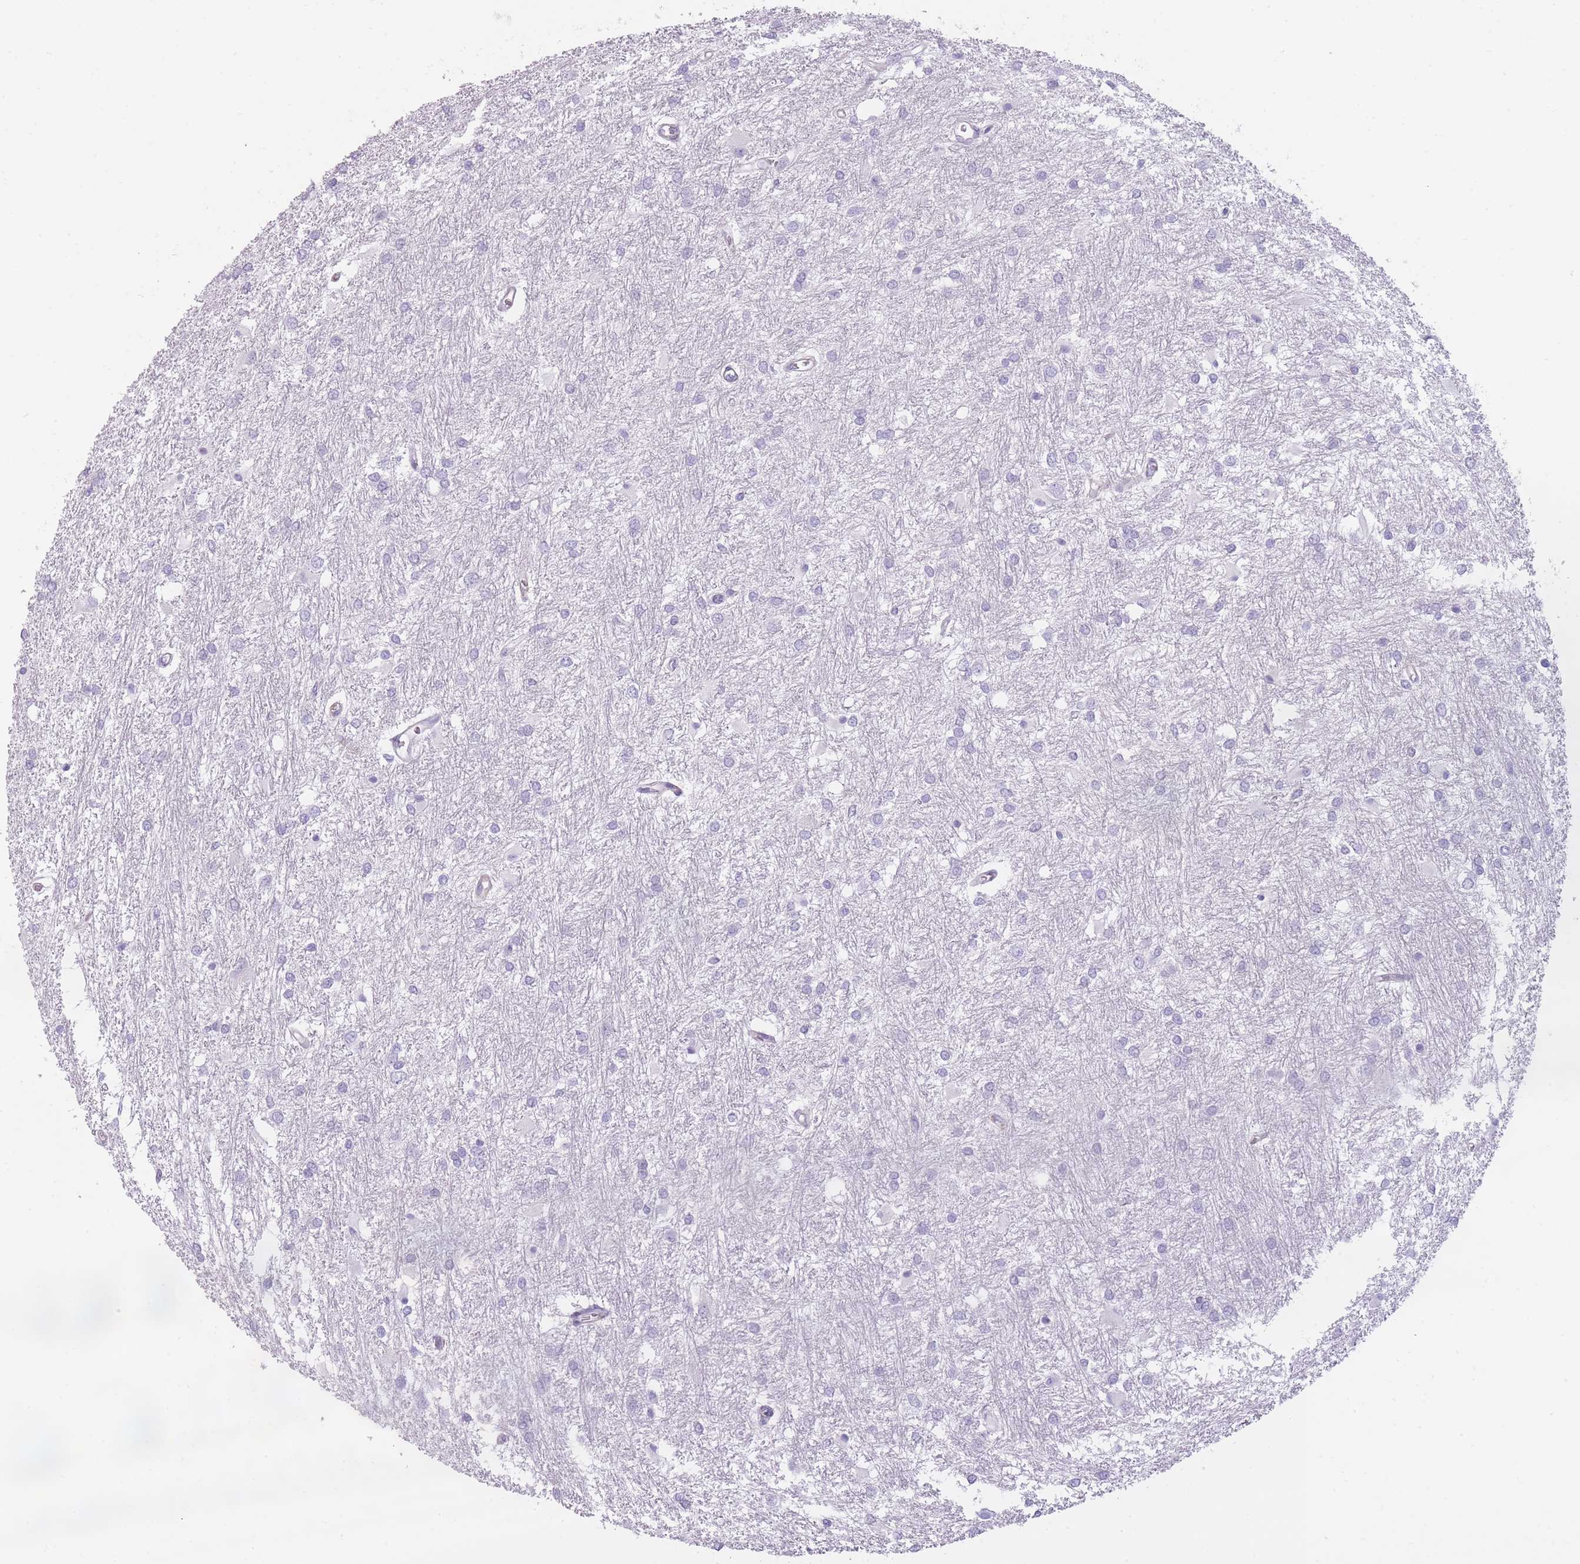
{"staining": {"intensity": "negative", "quantity": "none", "location": "none"}, "tissue": "glioma", "cell_type": "Tumor cells", "image_type": "cancer", "snomed": [{"axis": "morphology", "description": "Glioma, malignant, High grade"}, {"axis": "topography", "description": "Brain"}], "caption": "Tumor cells show no significant protein positivity in malignant high-grade glioma.", "gene": "GGT1", "patient": {"sex": "female", "age": 50}}